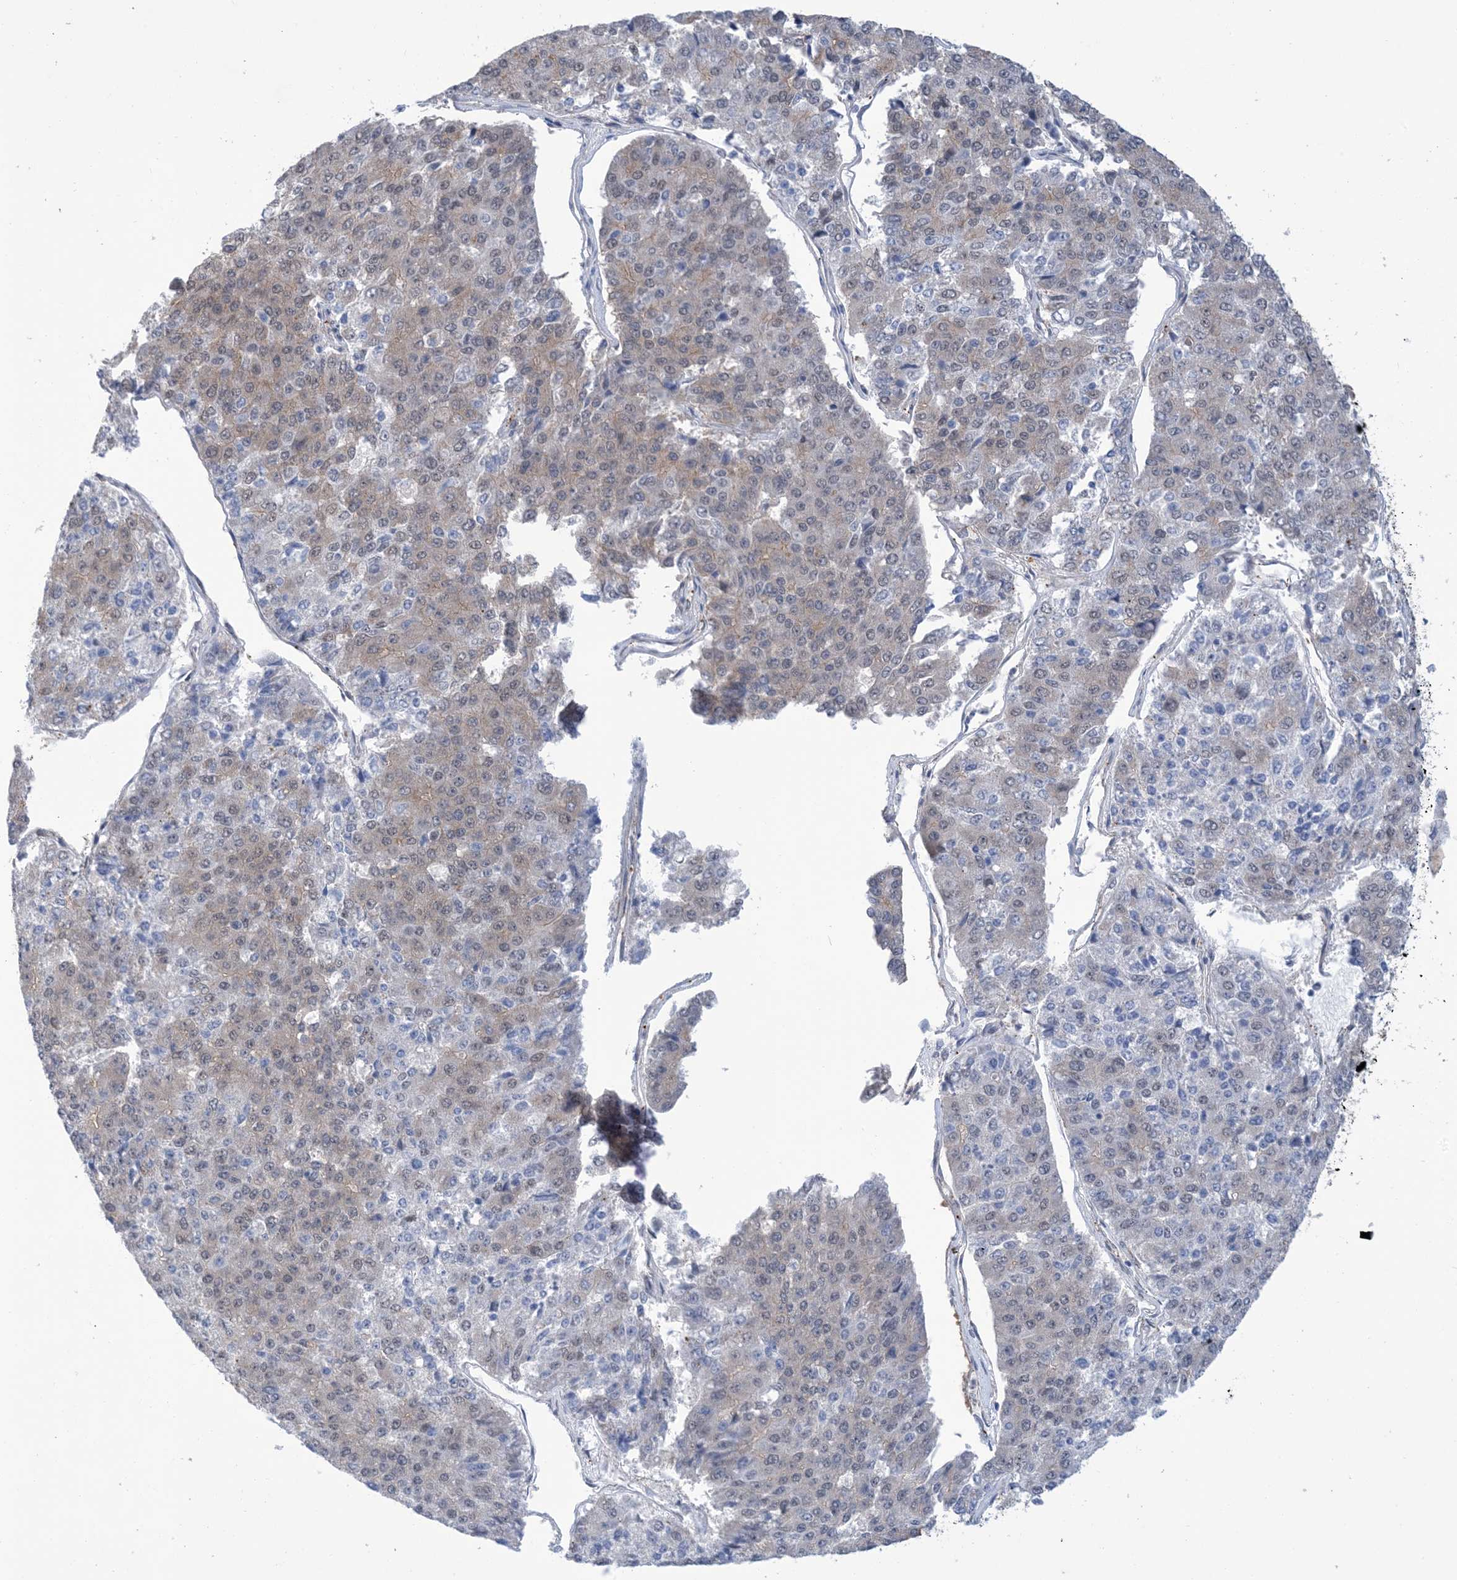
{"staining": {"intensity": "weak", "quantity": "25%-75%", "location": "cytoplasmic/membranous"}, "tissue": "pancreatic cancer", "cell_type": "Tumor cells", "image_type": "cancer", "snomed": [{"axis": "morphology", "description": "Adenocarcinoma, NOS"}, {"axis": "topography", "description": "Pancreas"}], "caption": "Immunohistochemical staining of human pancreatic cancer demonstrates low levels of weak cytoplasmic/membranous protein expression in about 25%-75% of tumor cells.", "gene": "EHBP1", "patient": {"sex": "male", "age": 50}}